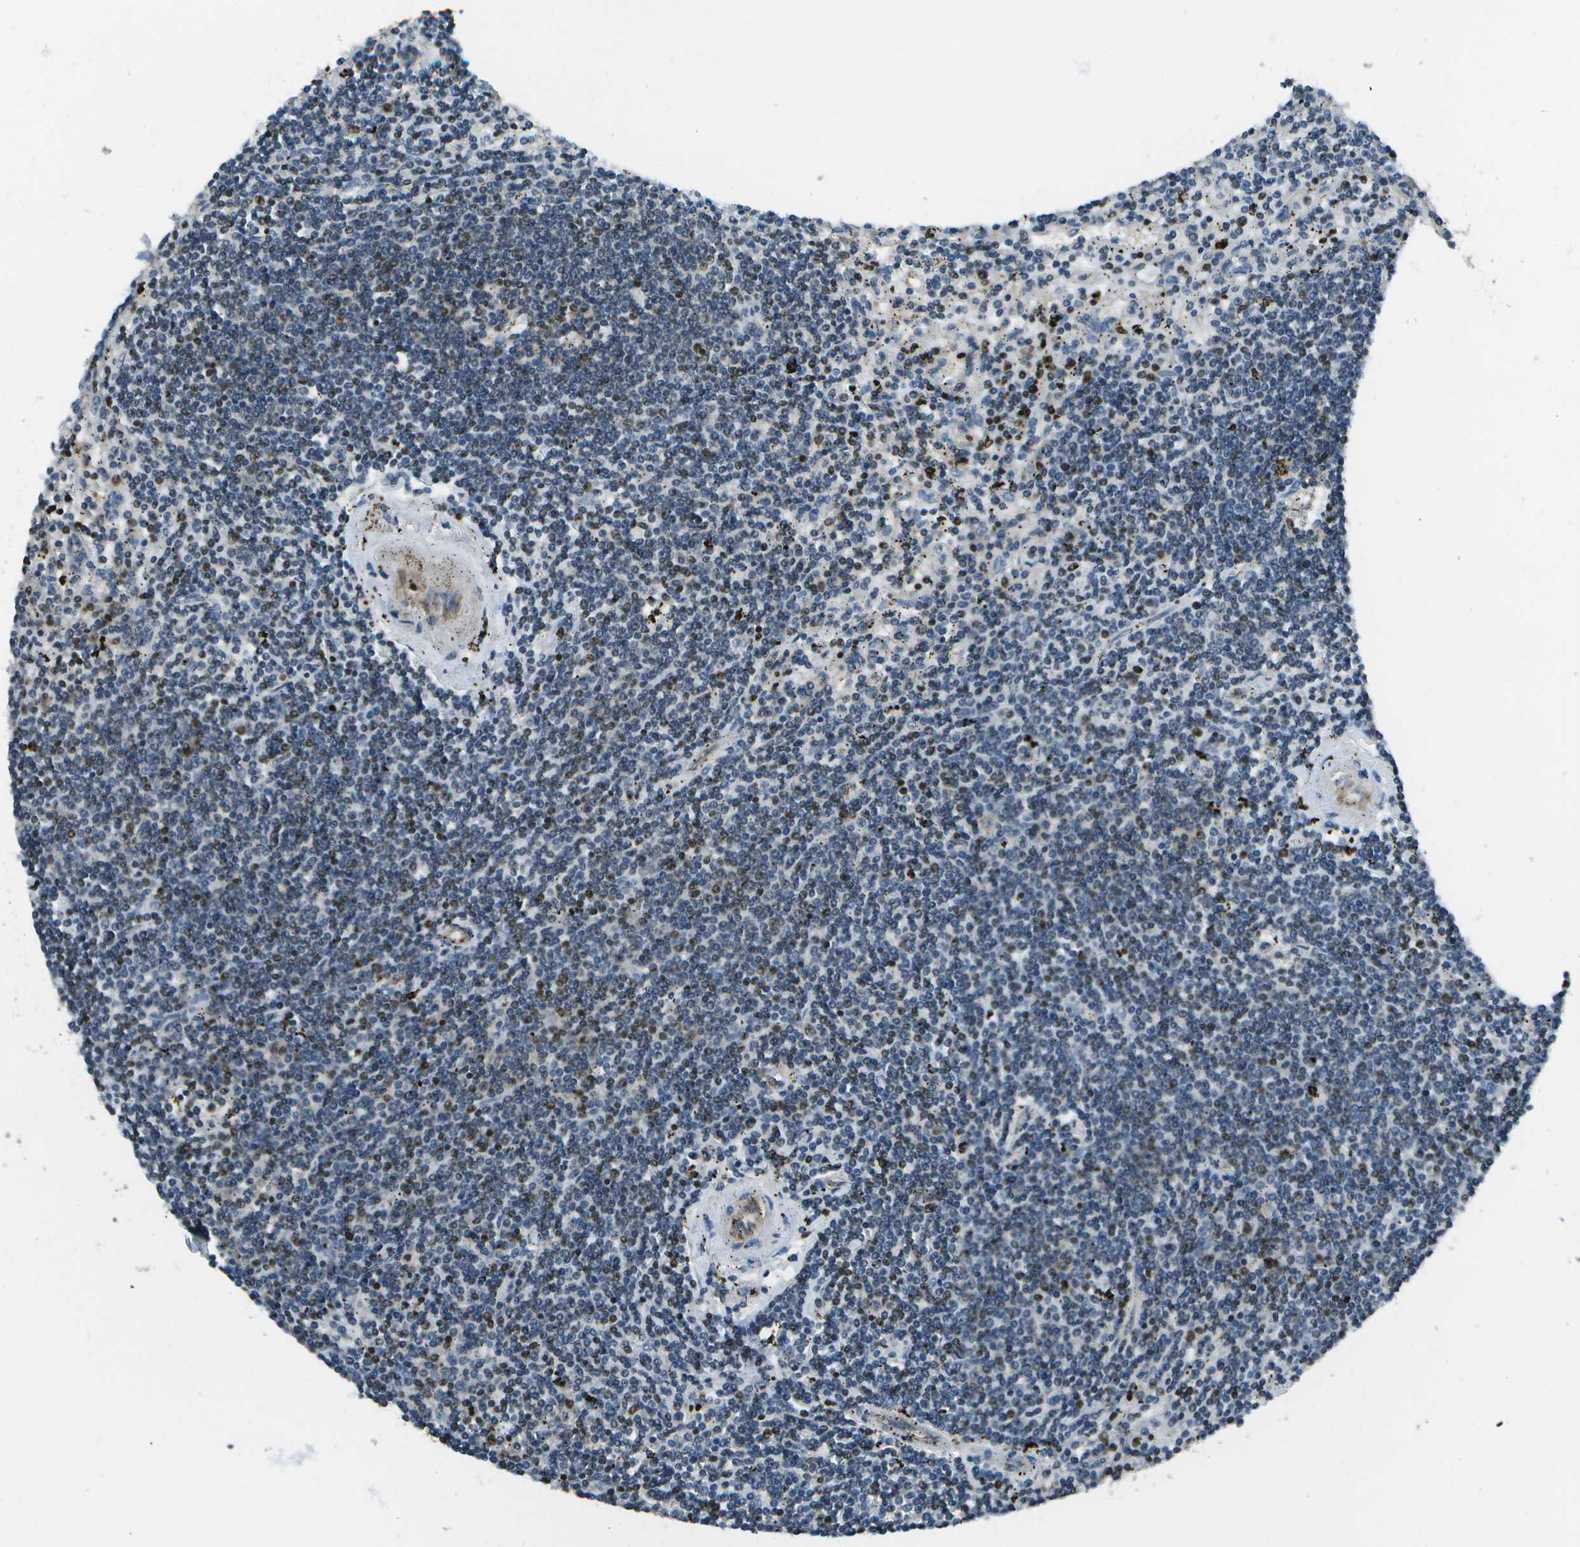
{"staining": {"intensity": "weak", "quantity": "25%-75%", "location": "nuclear"}, "tissue": "lymphoma", "cell_type": "Tumor cells", "image_type": "cancer", "snomed": [{"axis": "morphology", "description": "Malignant lymphoma, non-Hodgkin's type, Low grade"}, {"axis": "topography", "description": "Spleen"}], "caption": "Brown immunohistochemical staining in human lymphoma reveals weak nuclear positivity in approximately 25%-75% of tumor cells. Nuclei are stained in blue.", "gene": "PDLIM1", "patient": {"sex": "male", "age": 76}}